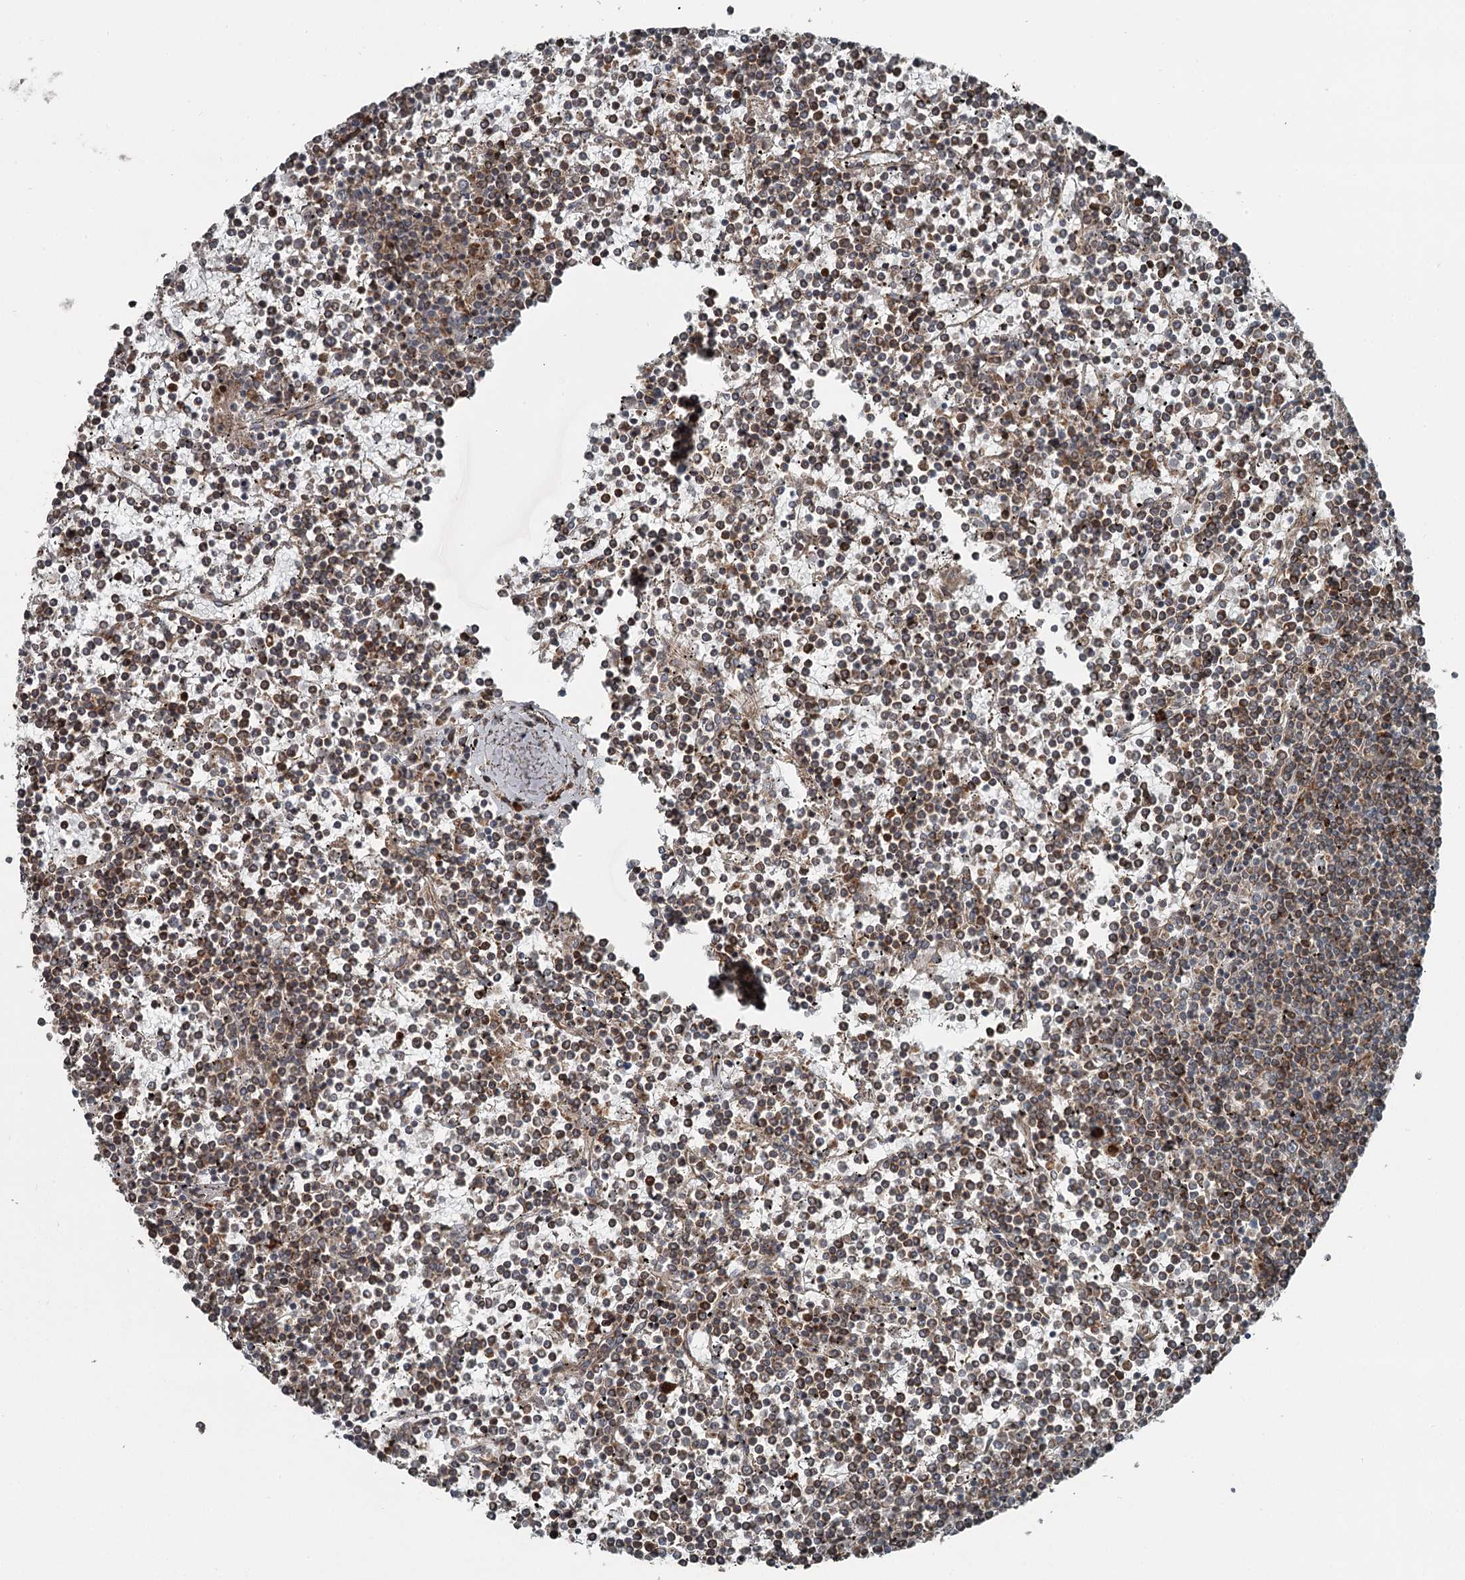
{"staining": {"intensity": "moderate", "quantity": ">75%", "location": "cytoplasmic/membranous"}, "tissue": "lymphoma", "cell_type": "Tumor cells", "image_type": "cancer", "snomed": [{"axis": "morphology", "description": "Malignant lymphoma, non-Hodgkin's type, Low grade"}, {"axis": "topography", "description": "Spleen"}], "caption": "About >75% of tumor cells in human lymphoma display moderate cytoplasmic/membranous protein staining as visualized by brown immunohistochemical staining.", "gene": "RASSF8", "patient": {"sex": "female", "age": 19}}